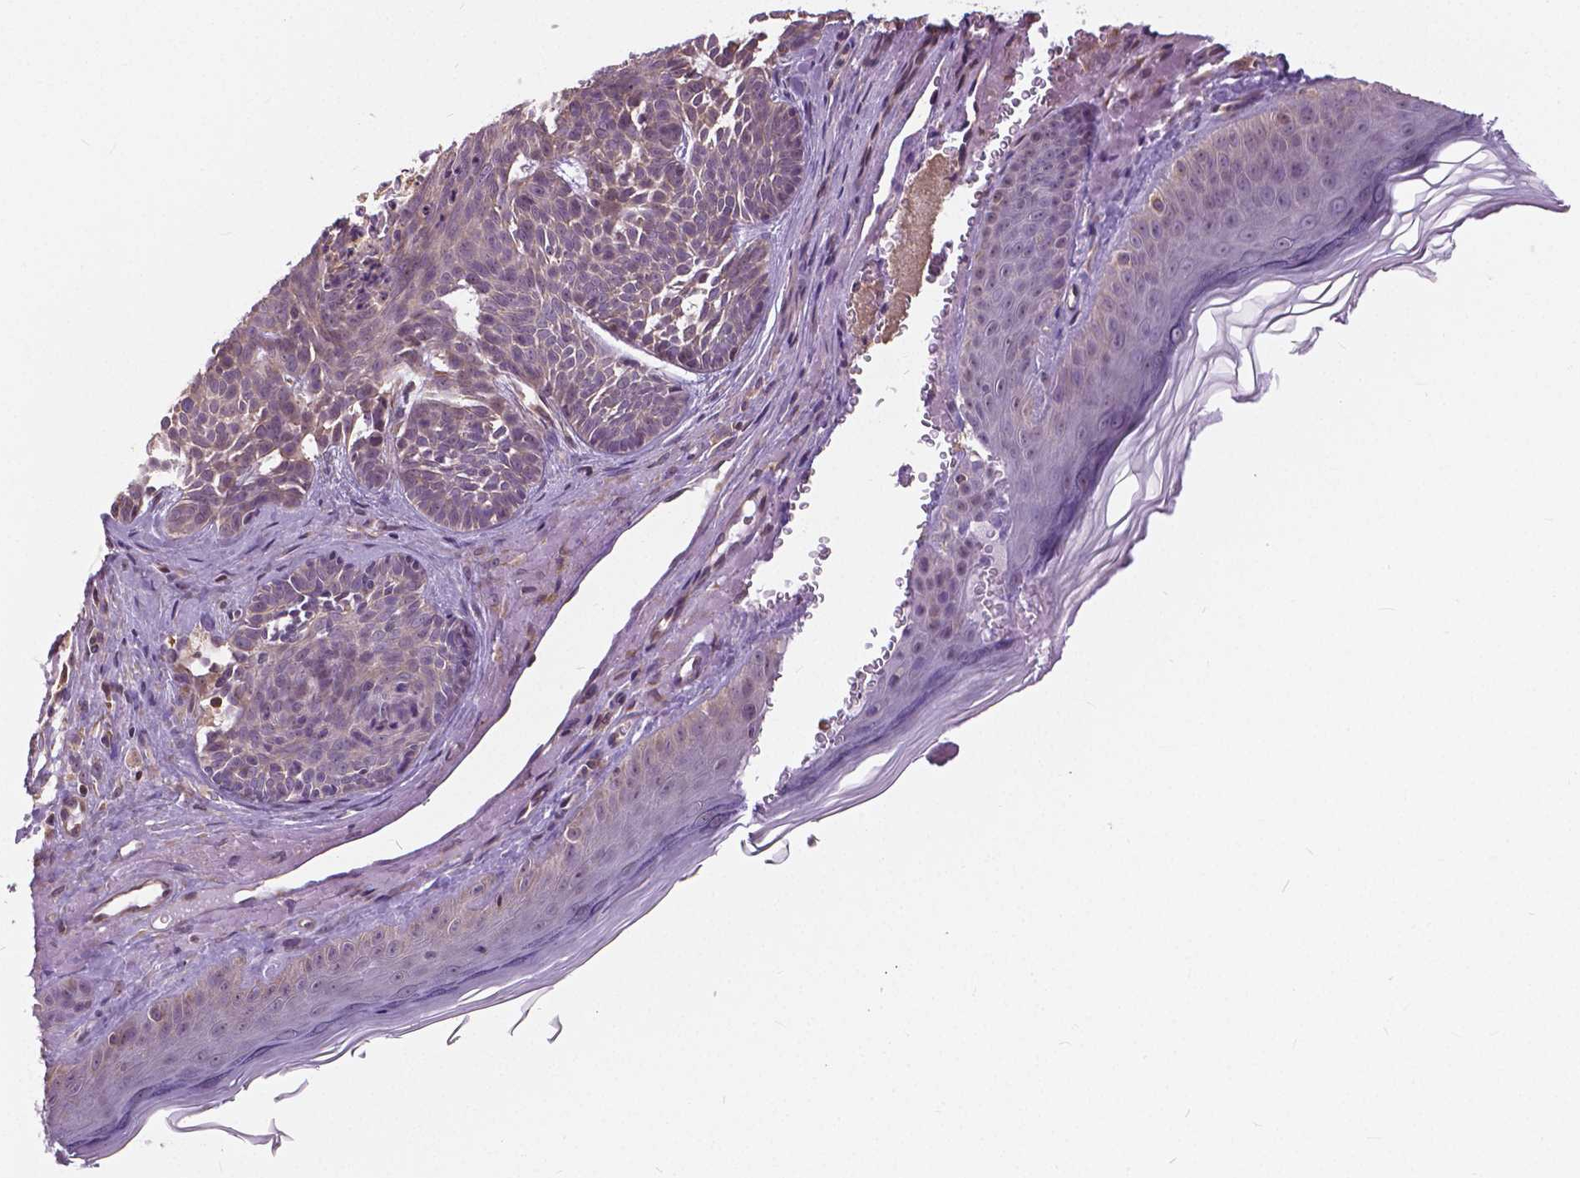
{"staining": {"intensity": "weak", "quantity": "25%-75%", "location": "cytoplasmic/membranous"}, "tissue": "skin cancer", "cell_type": "Tumor cells", "image_type": "cancer", "snomed": [{"axis": "morphology", "description": "Basal cell carcinoma"}, {"axis": "topography", "description": "Skin"}], "caption": "Tumor cells show low levels of weak cytoplasmic/membranous staining in about 25%-75% of cells in human skin cancer (basal cell carcinoma). (DAB IHC, brown staining for protein, blue staining for nuclei).", "gene": "ANXA13", "patient": {"sex": "male", "age": 81}}